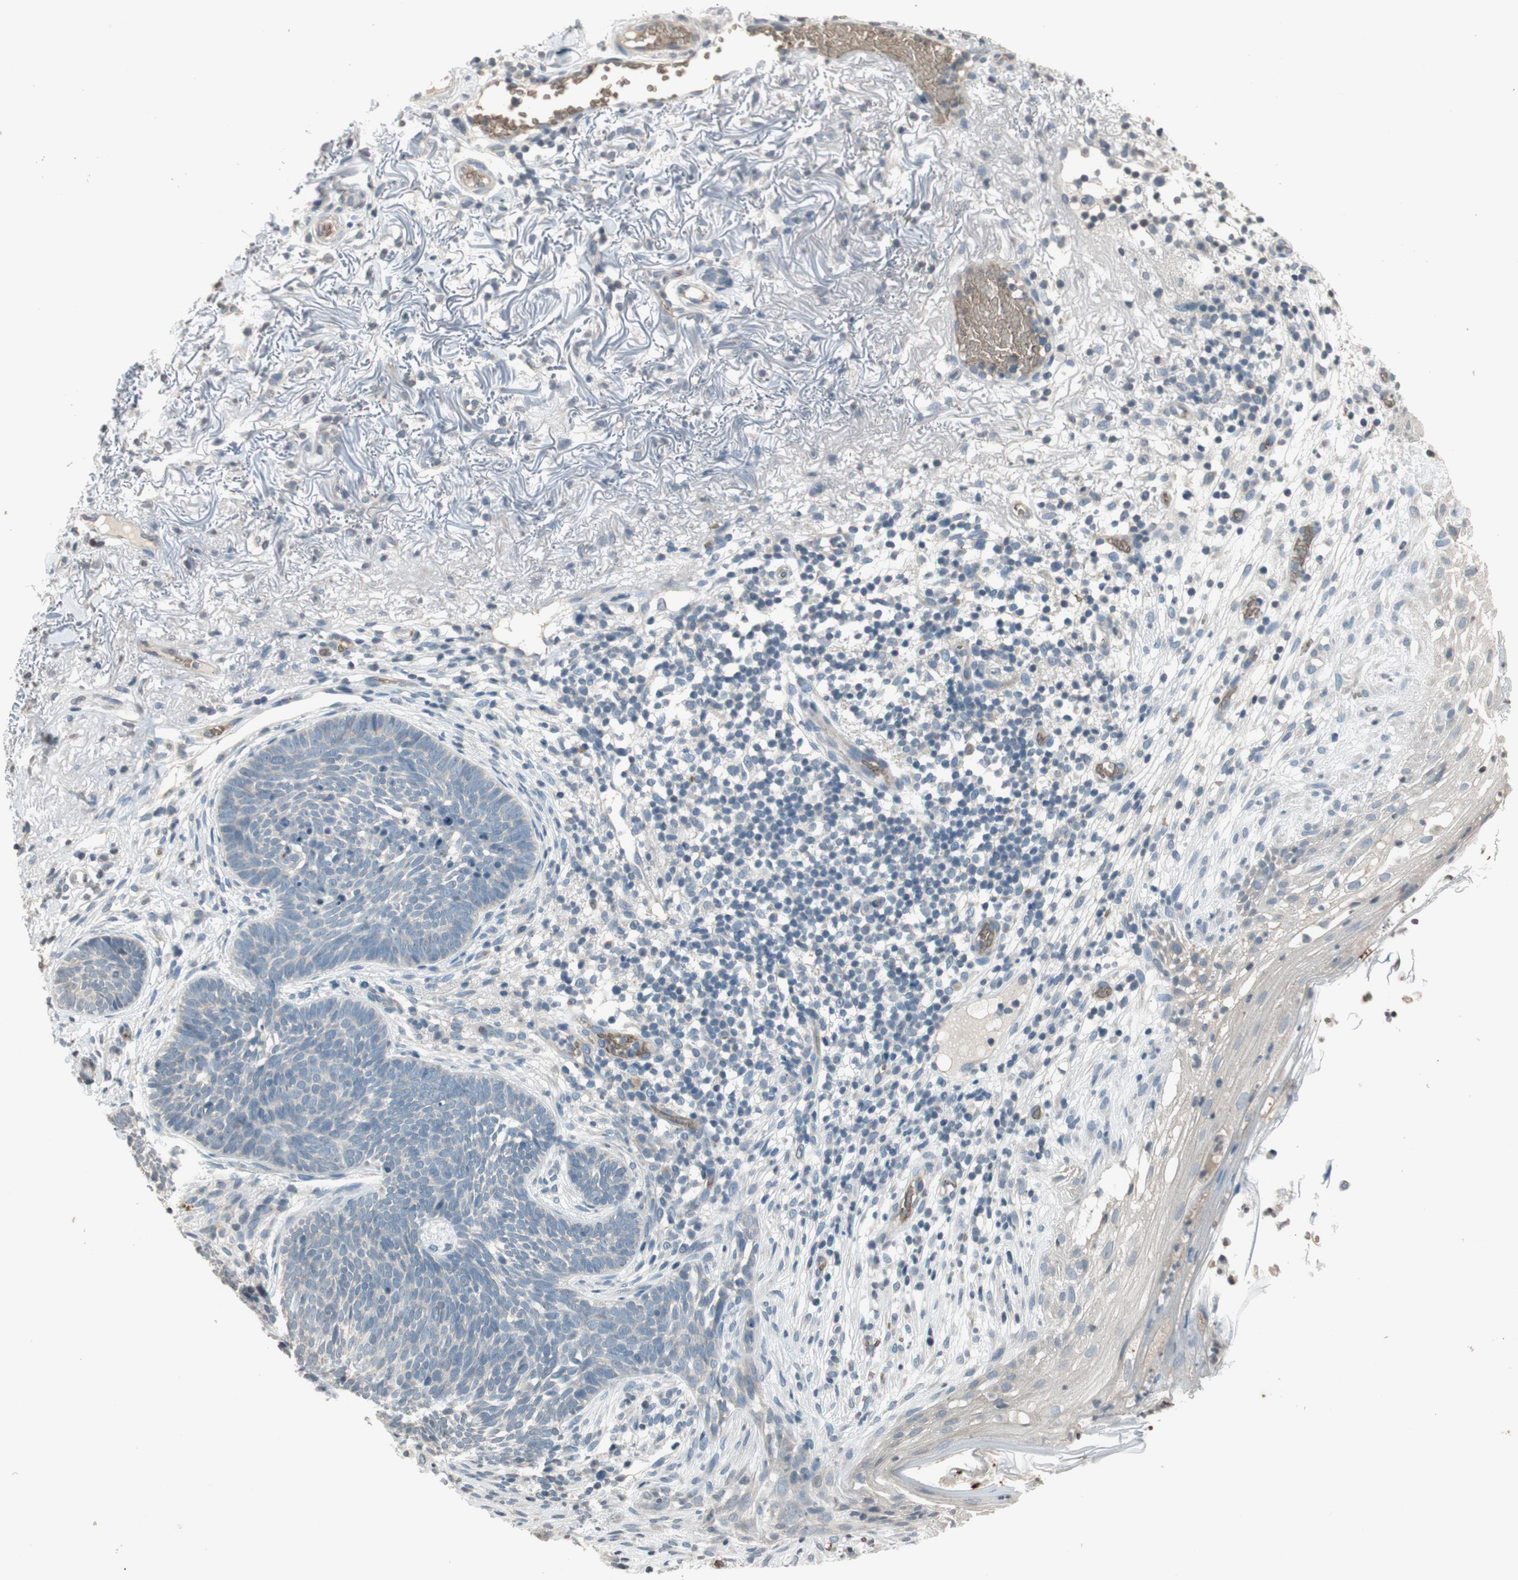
{"staining": {"intensity": "negative", "quantity": "none", "location": "none"}, "tissue": "skin cancer", "cell_type": "Tumor cells", "image_type": "cancer", "snomed": [{"axis": "morphology", "description": "Basal cell carcinoma"}, {"axis": "topography", "description": "Skin"}], "caption": "Immunohistochemical staining of human skin cancer (basal cell carcinoma) demonstrates no significant expression in tumor cells. Brightfield microscopy of immunohistochemistry stained with DAB (brown) and hematoxylin (blue), captured at high magnification.", "gene": "GYPC", "patient": {"sex": "female", "age": 70}}